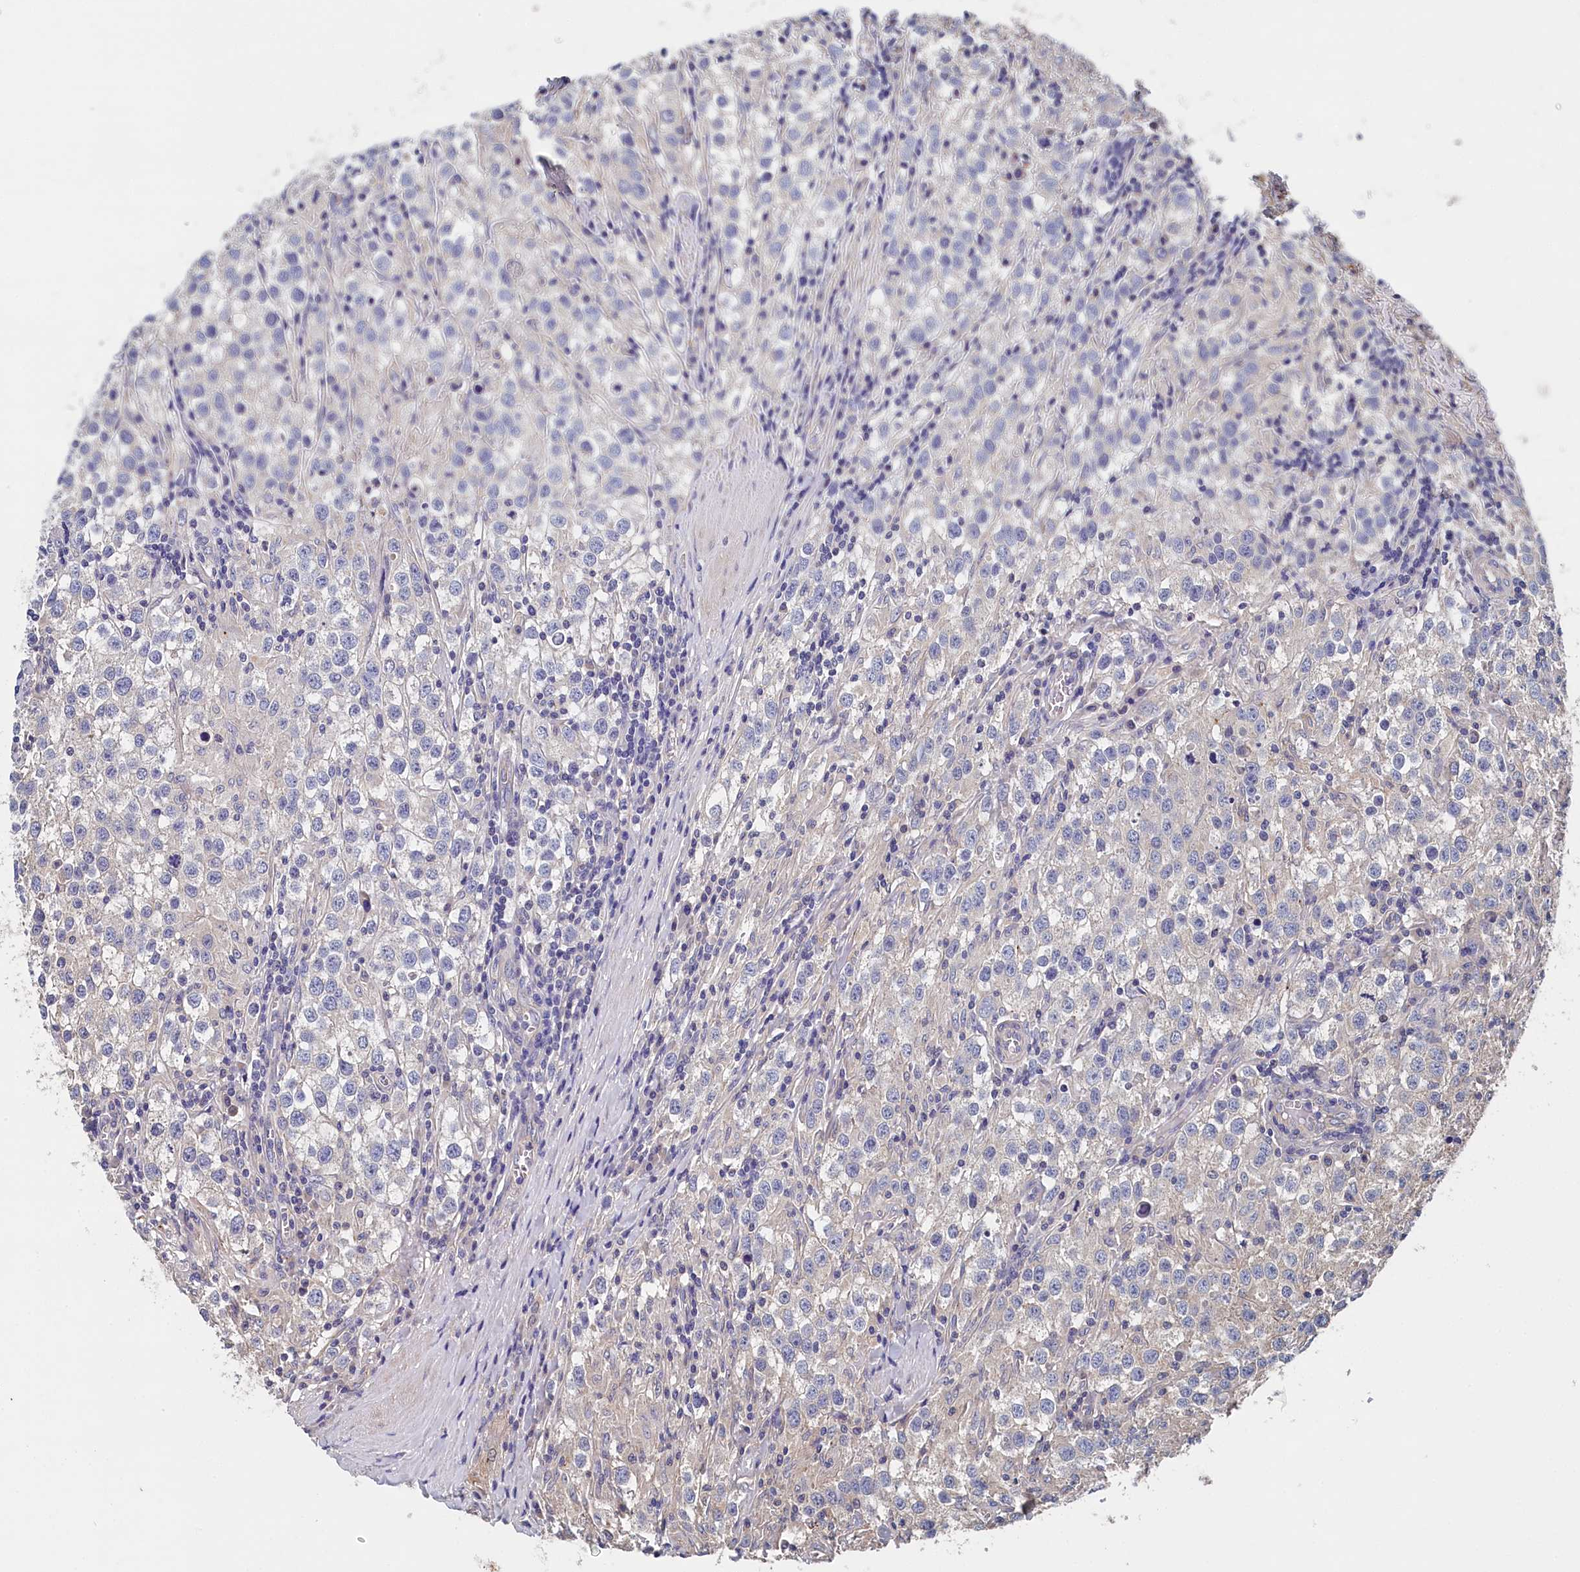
{"staining": {"intensity": "negative", "quantity": "none", "location": "none"}, "tissue": "testis cancer", "cell_type": "Tumor cells", "image_type": "cancer", "snomed": [{"axis": "morphology", "description": "Seminoma, NOS"}, {"axis": "morphology", "description": "Carcinoma, Embryonal, NOS"}, {"axis": "topography", "description": "Testis"}], "caption": "Tumor cells are negative for brown protein staining in testis cancer (seminoma).", "gene": "BHMT", "patient": {"sex": "male", "age": 43}}